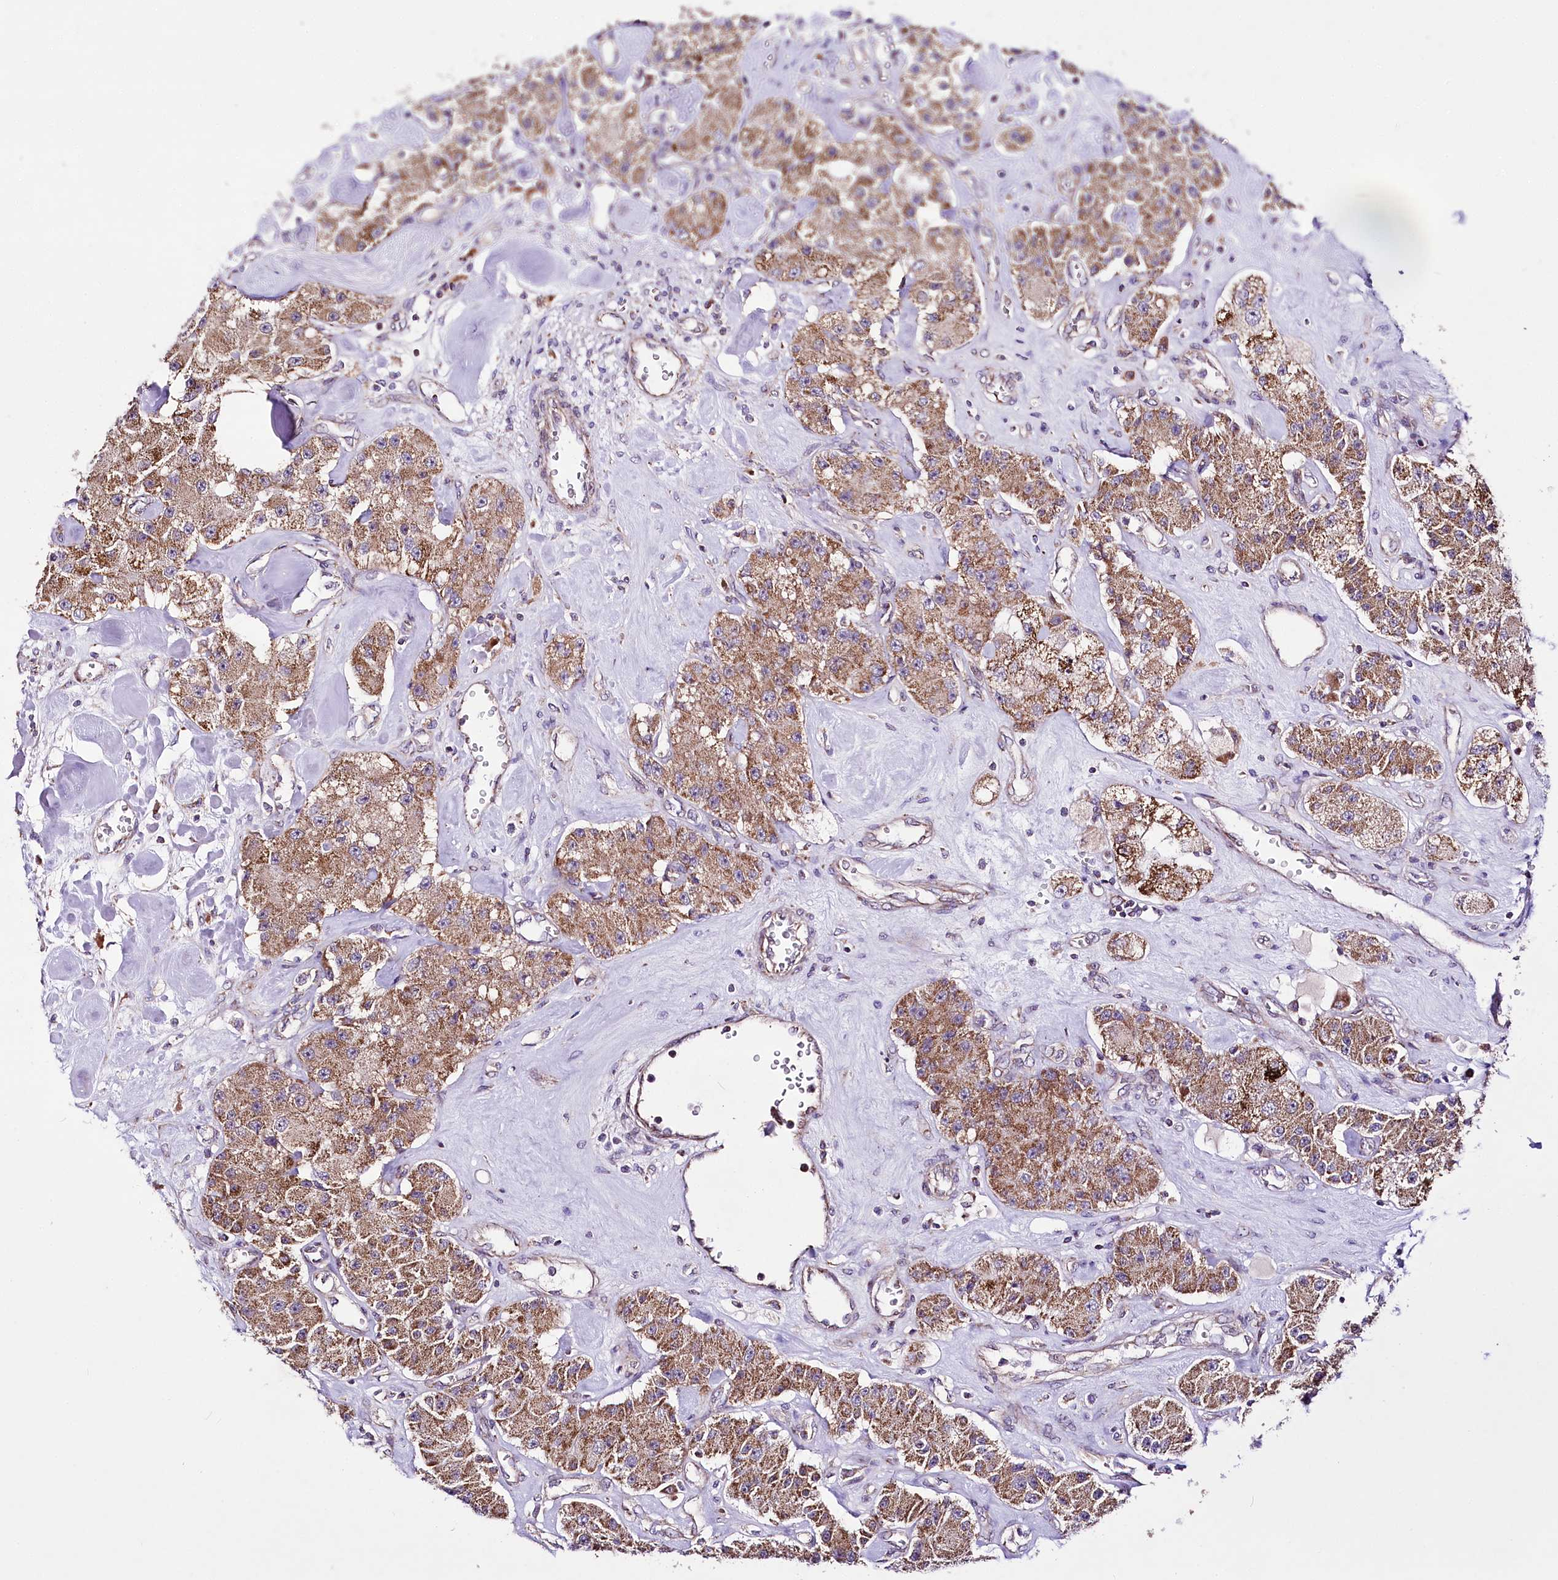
{"staining": {"intensity": "moderate", "quantity": ">75%", "location": "cytoplasmic/membranous"}, "tissue": "carcinoid", "cell_type": "Tumor cells", "image_type": "cancer", "snomed": [{"axis": "morphology", "description": "Carcinoid, malignant, NOS"}, {"axis": "topography", "description": "Pancreas"}], "caption": "The micrograph displays staining of malignant carcinoid, revealing moderate cytoplasmic/membranous protein positivity (brown color) within tumor cells. (Stains: DAB (3,3'-diaminobenzidine) in brown, nuclei in blue, Microscopy: brightfield microscopy at high magnification).", "gene": "ATE1", "patient": {"sex": "male", "age": 41}}